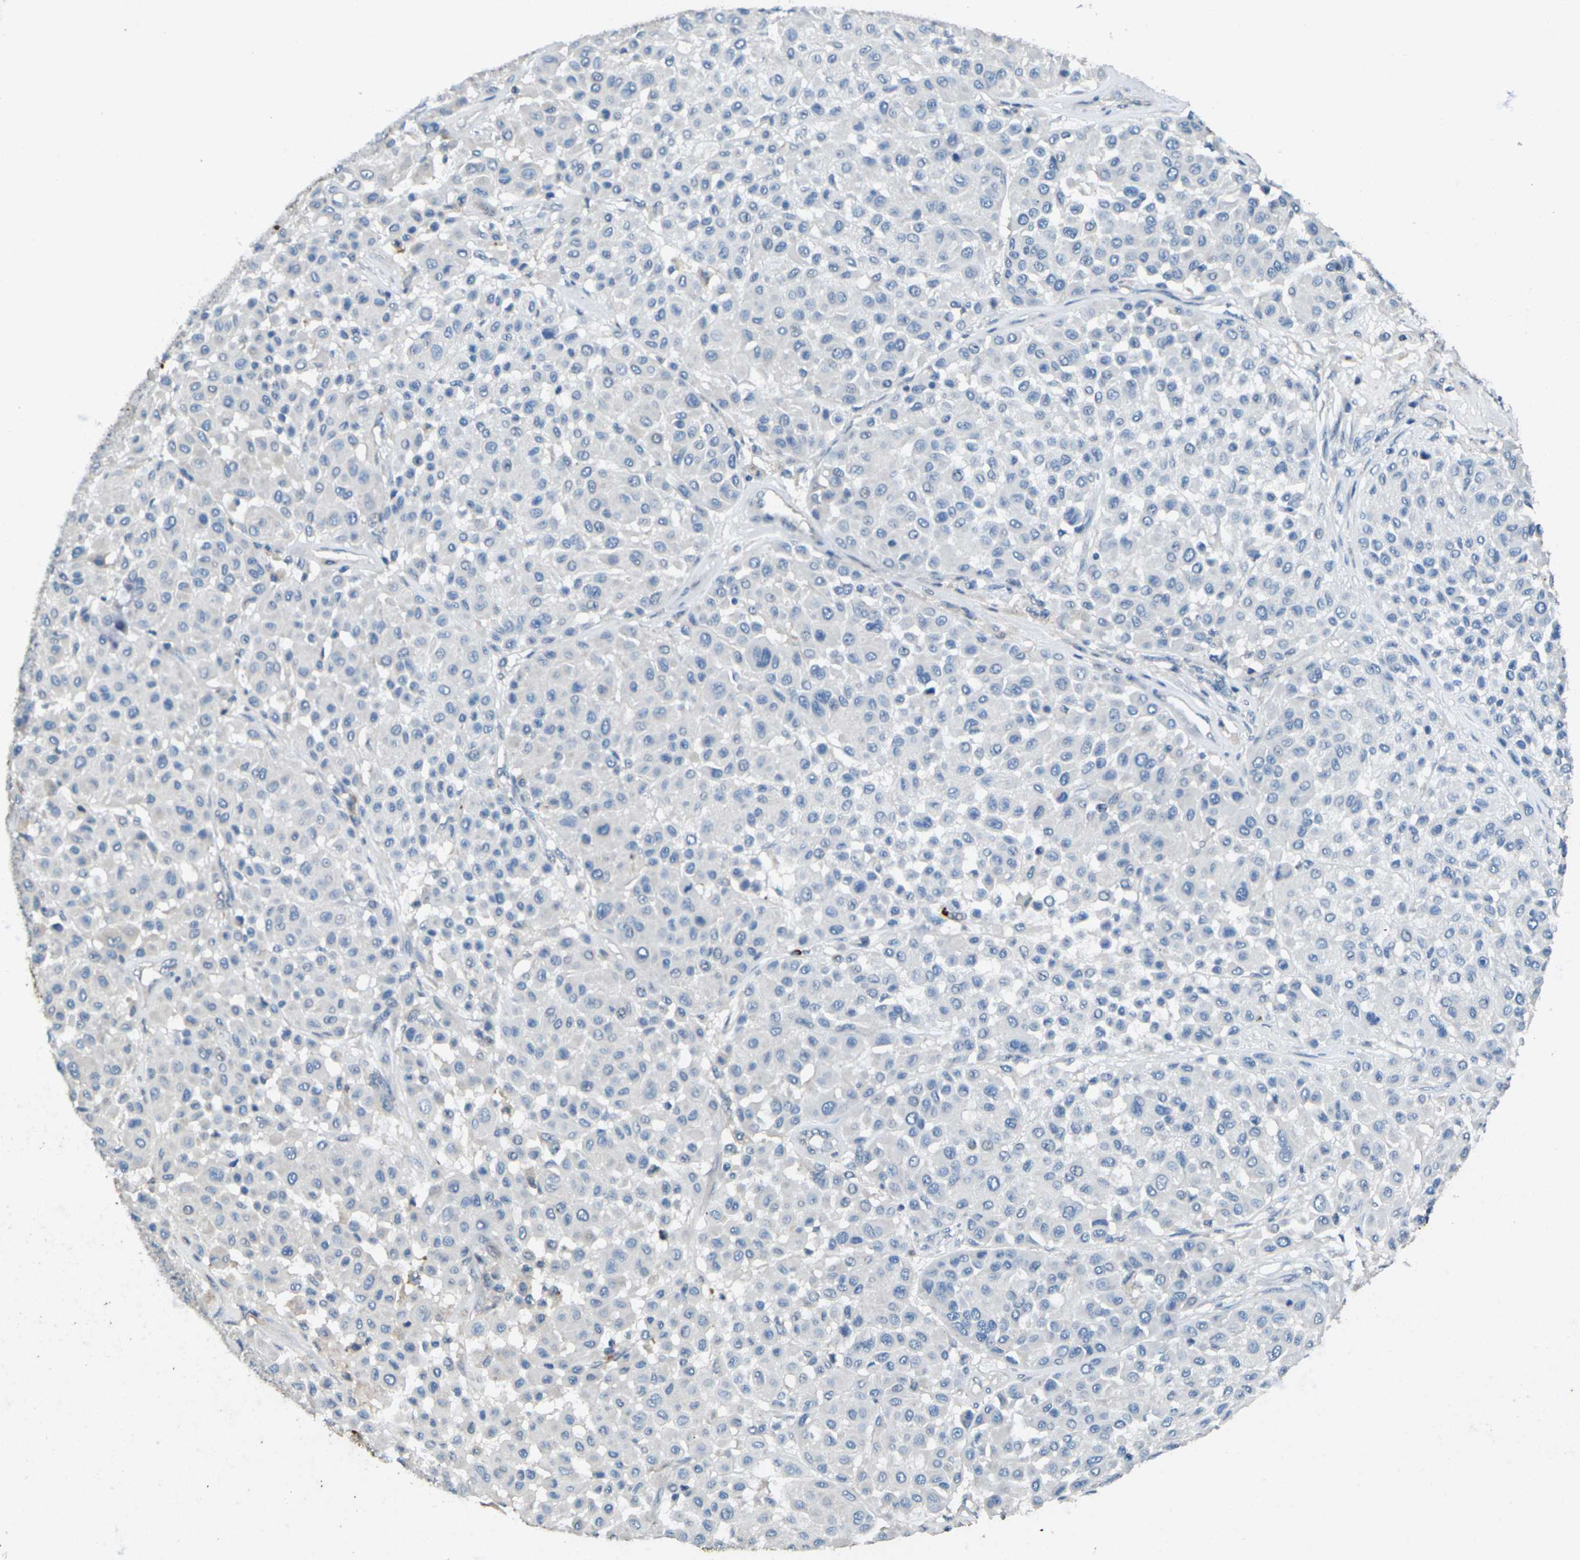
{"staining": {"intensity": "negative", "quantity": "none", "location": "none"}, "tissue": "melanoma", "cell_type": "Tumor cells", "image_type": "cancer", "snomed": [{"axis": "morphology", "description": "Malignant melanoma, Metastatic site"}, {"axis": "topography", "description": "Soft tissue"}], "caption": "Tumor cells are negative for protein expression in human malignant melanoma (metastatic site).", "gene": "SIGLEC14", "patient": {"sex": "male", "age": 41}}